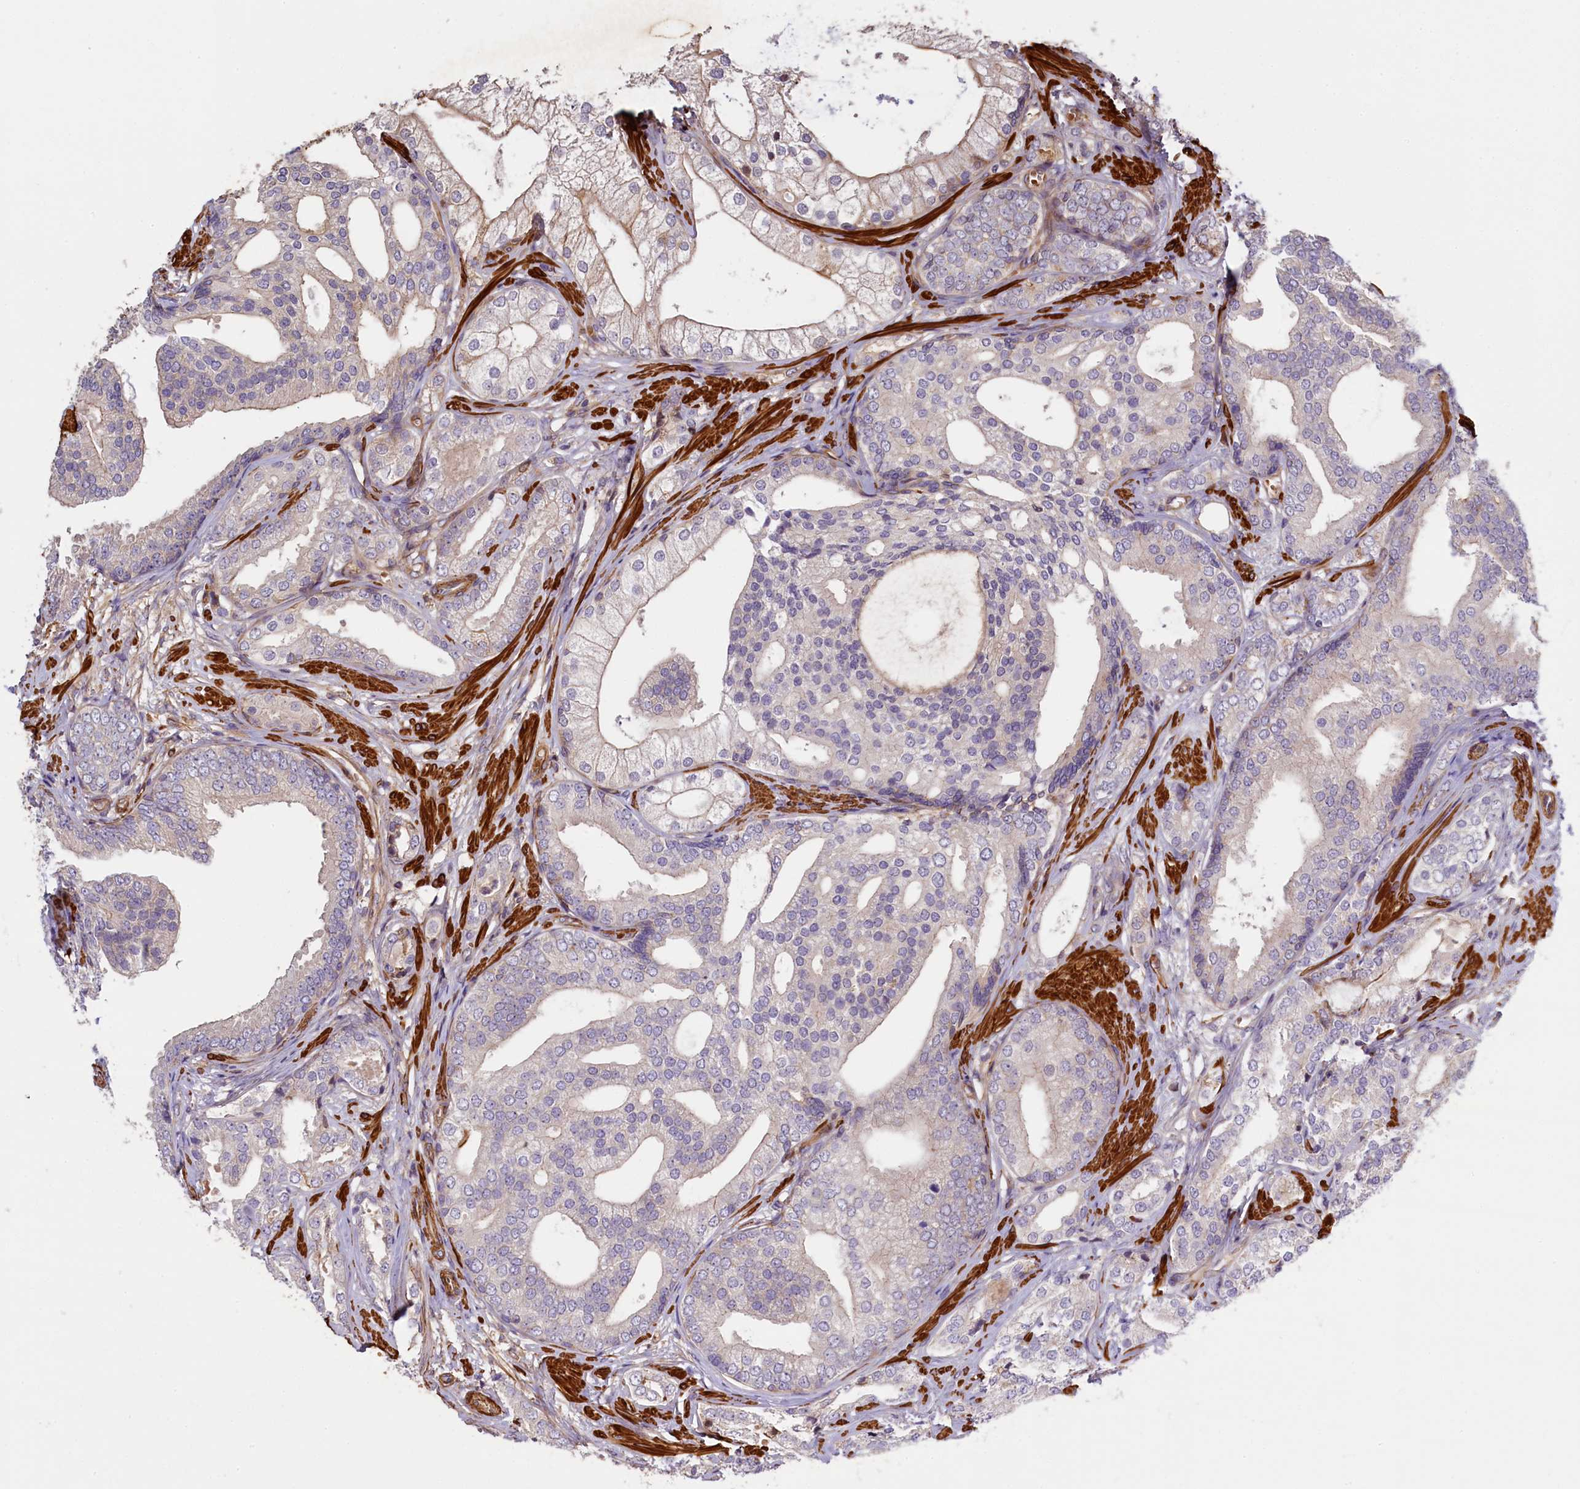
{"staining": {"intensity": "negative", "quantity": "none", "location": "none"}, "tissue": "prostate cancer", "cell_type": "Tumor cells", "image_type": "cancer", "snomed": [{"axis": "morphology", "description": "Adenocarcinoma, High grade"}, {"axis": "topography", "description": "Prostate"}], "caption": "IHC photomicrograph of prostate adenocarcinoma (high-grade) stained for a protein (brown), which exhibits no positivity in tumor cells.", "gene": "FUZ", "patient": {"sex": "male", "age": 60}}